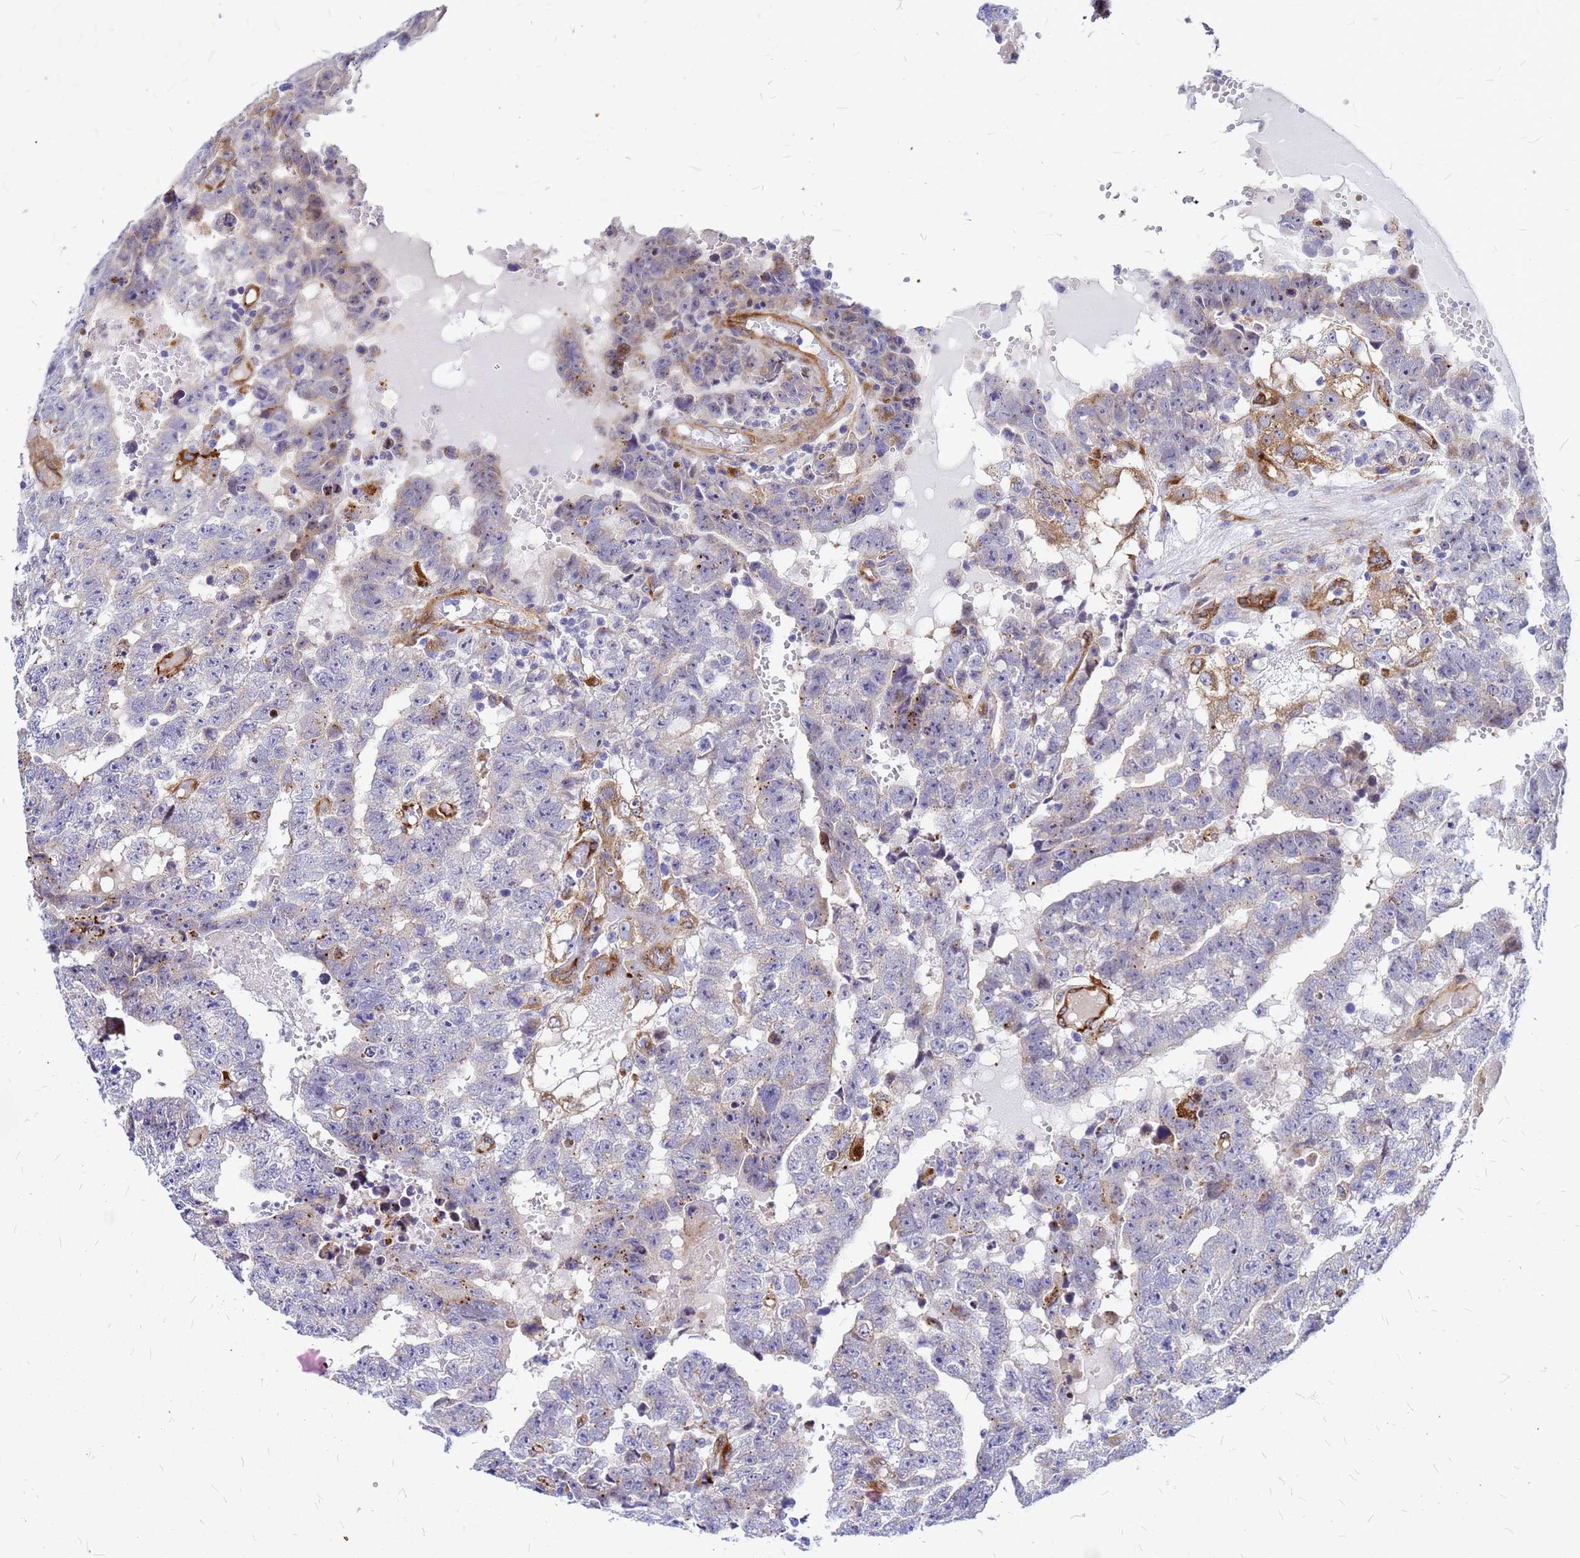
{"staining": {"intensity": "moderate", "quantity": "<25%", "location": "cytoplasmic/membranous"}, "tissue": "testis cancer", "cell_type": "Tumor cells", "image_type": "cancer", "snomed": [{"axis": "morphology", "description": "Carcinoma, Embryonal, NOS"}, {"axis": "topography", "description": "Testis"}], "caption": "Protein staining of testis cancer (embryonal carcinoma) tissue reveals moderate cytoplasmic/membranous positivity in approximately <25% of tumor cells.", "gene": "NOSTRIN", "patient": {"sex": "male", "age": 25}}